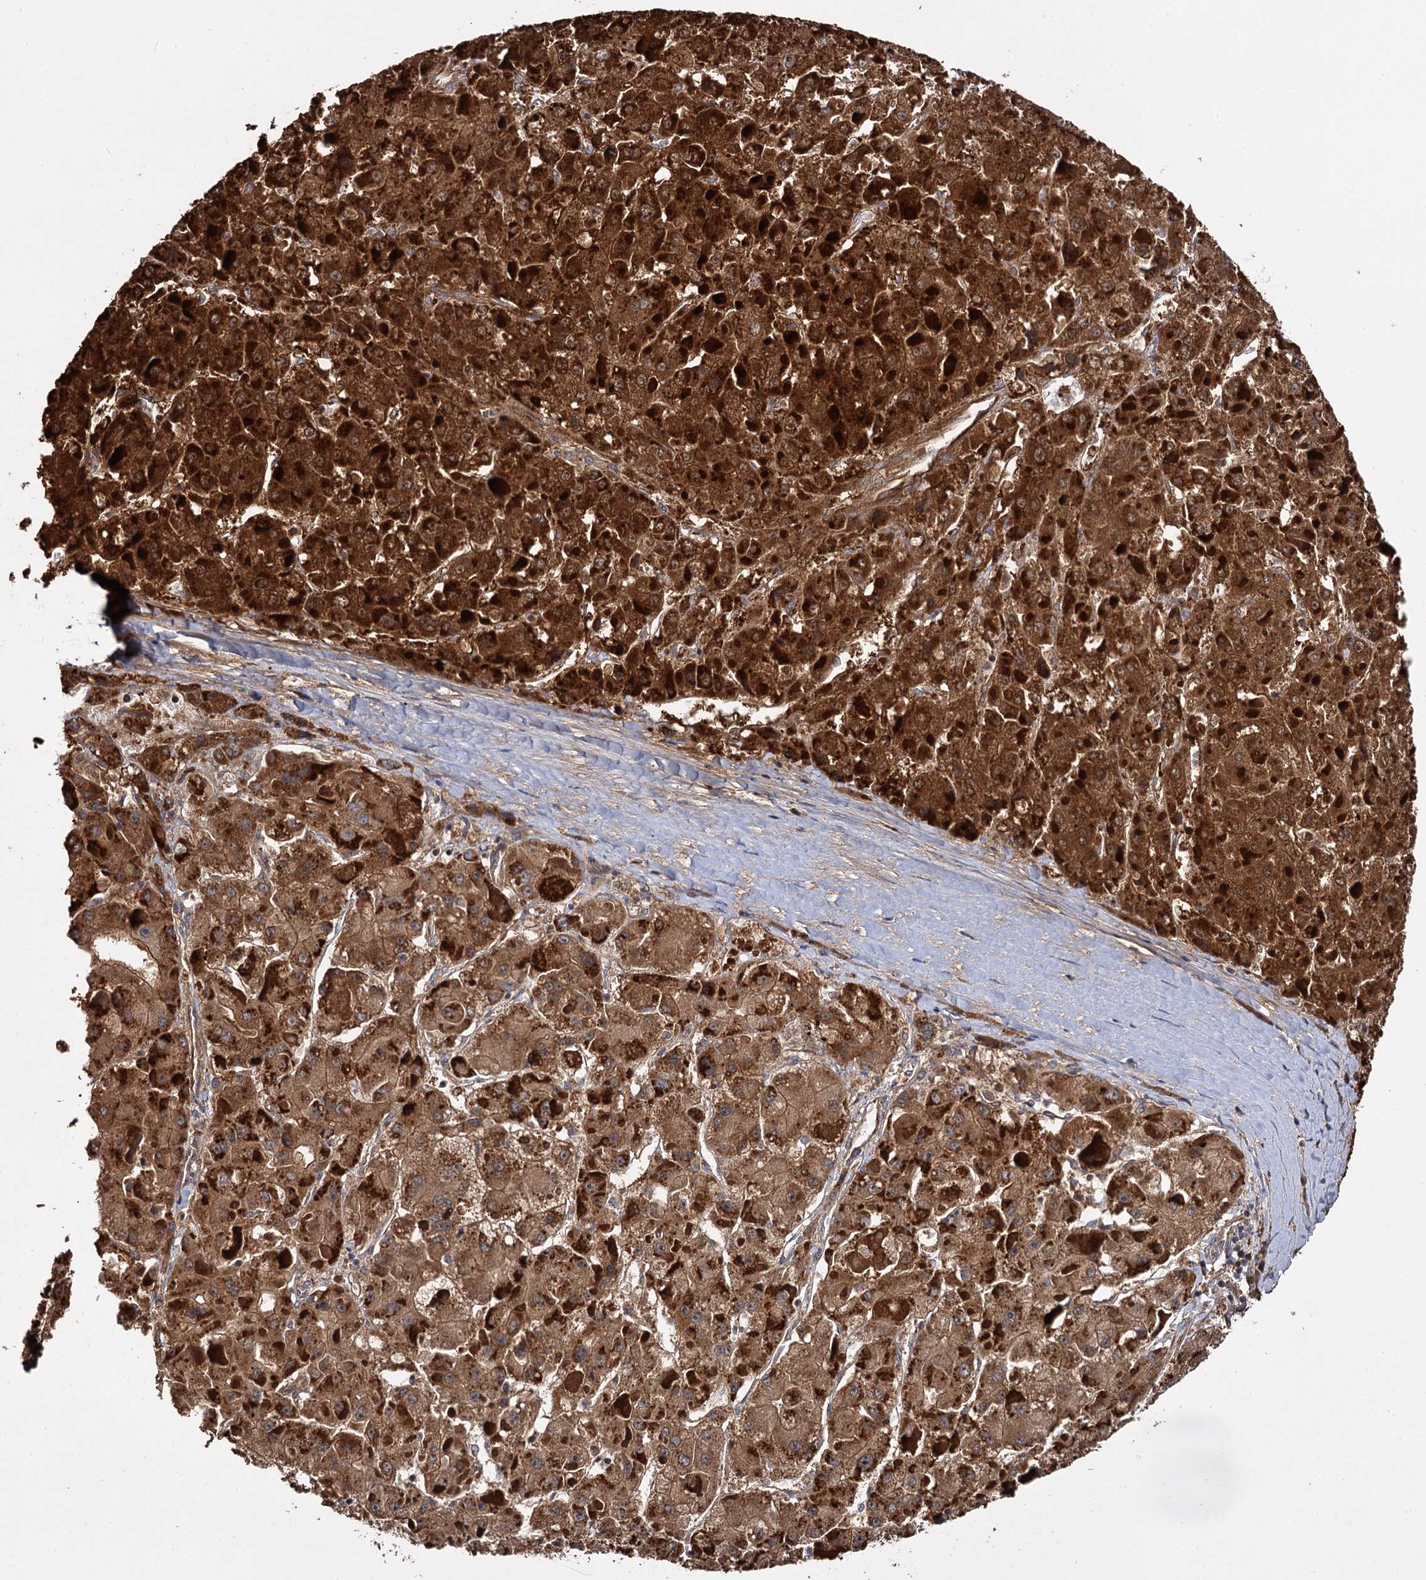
{"staining": {"intensity": "strong", "quantity": ">75%", "location": "cytoplasmic/membranous"}, "tissue": "liver cancer", "cell_type": "Tumor cells", "image_type": "cancer", "snomed": [{"axis": "morphology", "description": "Carcinoma, Hepatocellular, NOS"}, {"axis": "topography", "description": "Liver"}], "caption": "Liver hepatocellular carcinoma stained with IHC displays strong cytoplasmic/membranous staining in approximately >75% of tumor cells.", "gene": "IDI1", "patient": {"sex": "female", "age": 73}}